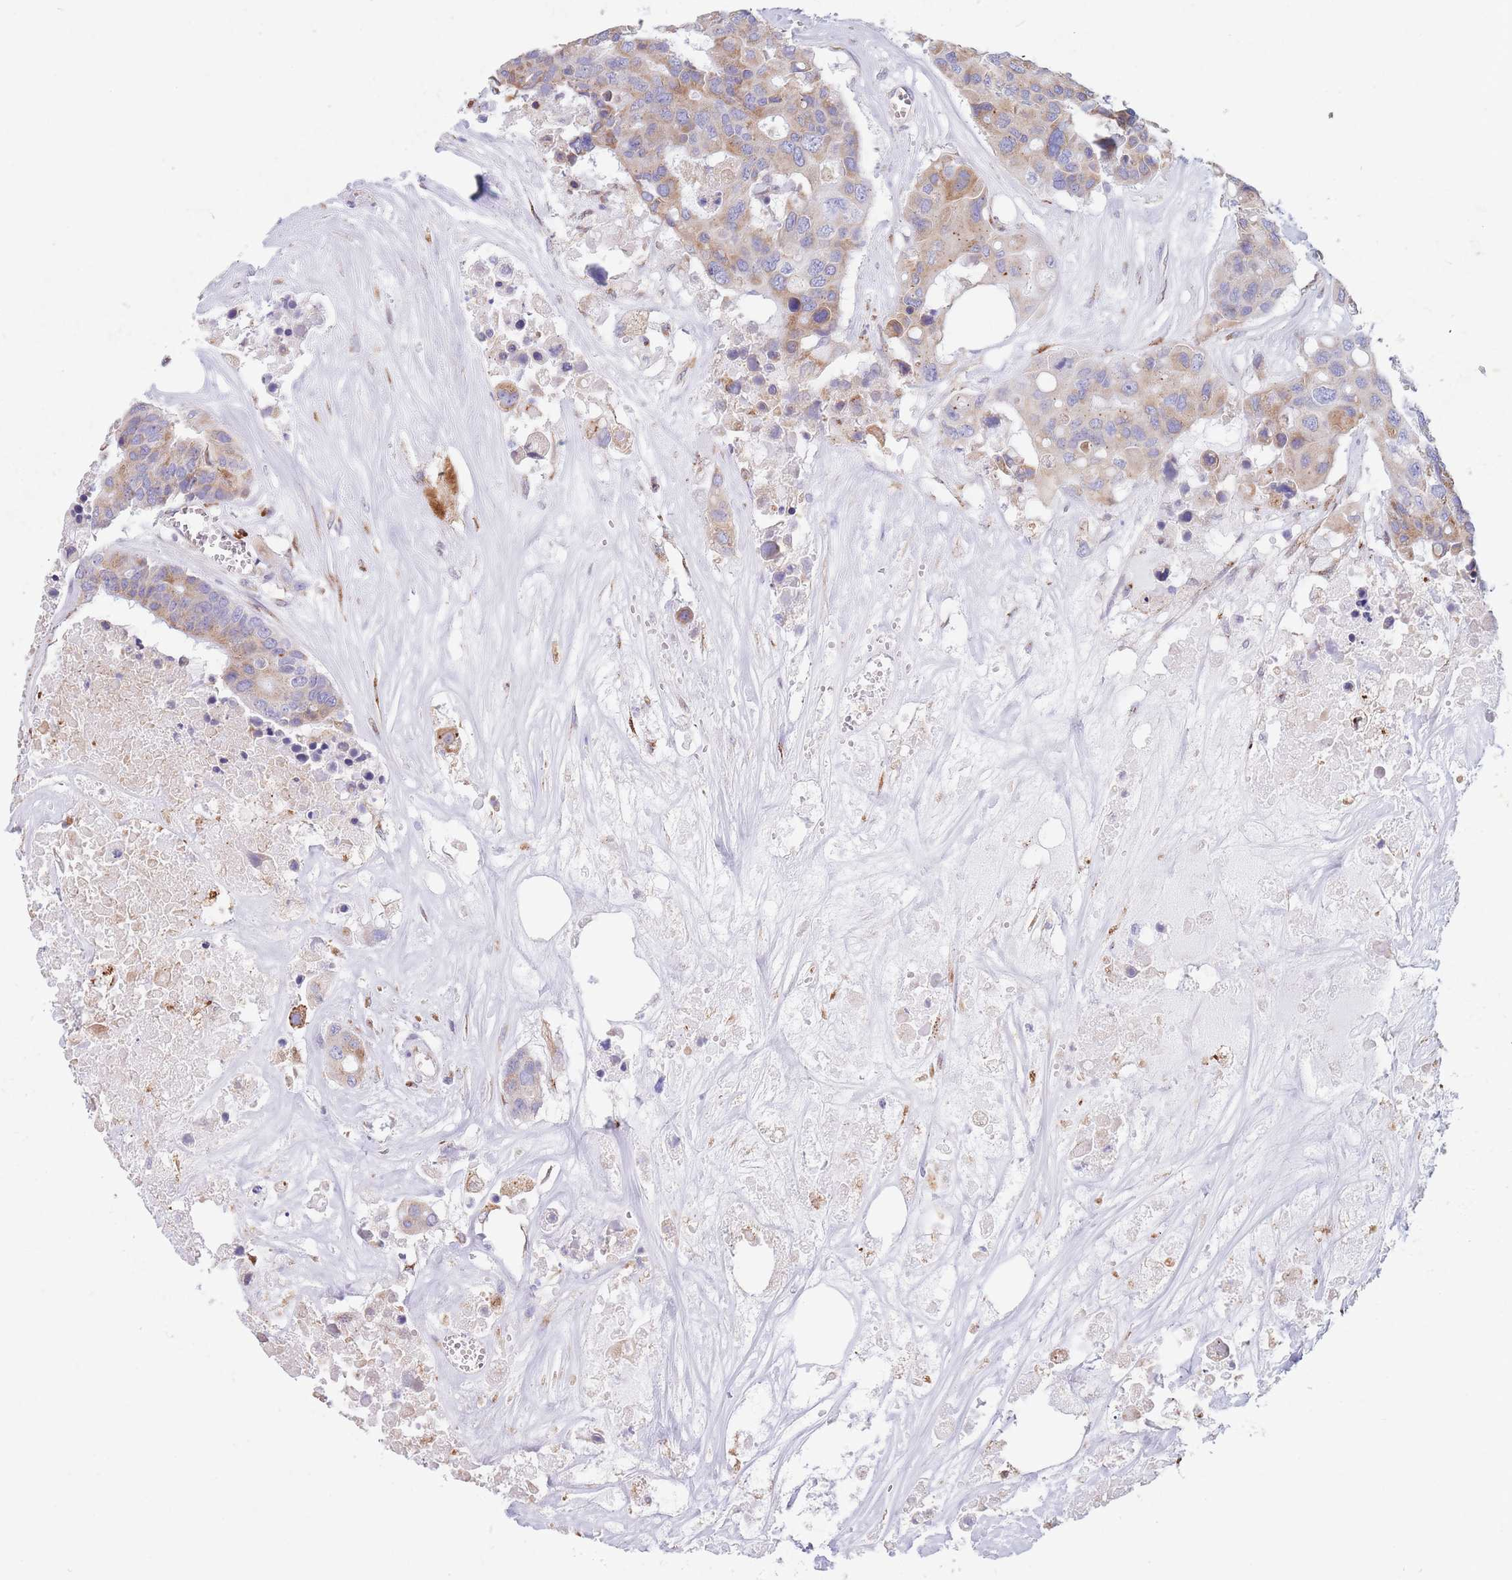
{"staining": {"intensity": "weak", "quantity": "25%-75%", "location": "cytoplasmic/membranous"}, "tissue": "colorectal cancer", "cell_type": "Tumor cells", "image_type": "cancer", "snomed": [{"axis": "morphology", "description": "Adenocarcinoma, NOS"}, {"axis": "topography", "description": "Colon"}], "caption": "This photomicrograph demonstrates immunohistochemistry (IHC) staining of colorectal adenocarcinoma, with low weak cytoplasmic/membranous staining in about 25%-75% of tumor cells.", "gene": "MRPL30", "patient": {"sex": "male", "age": 77}}